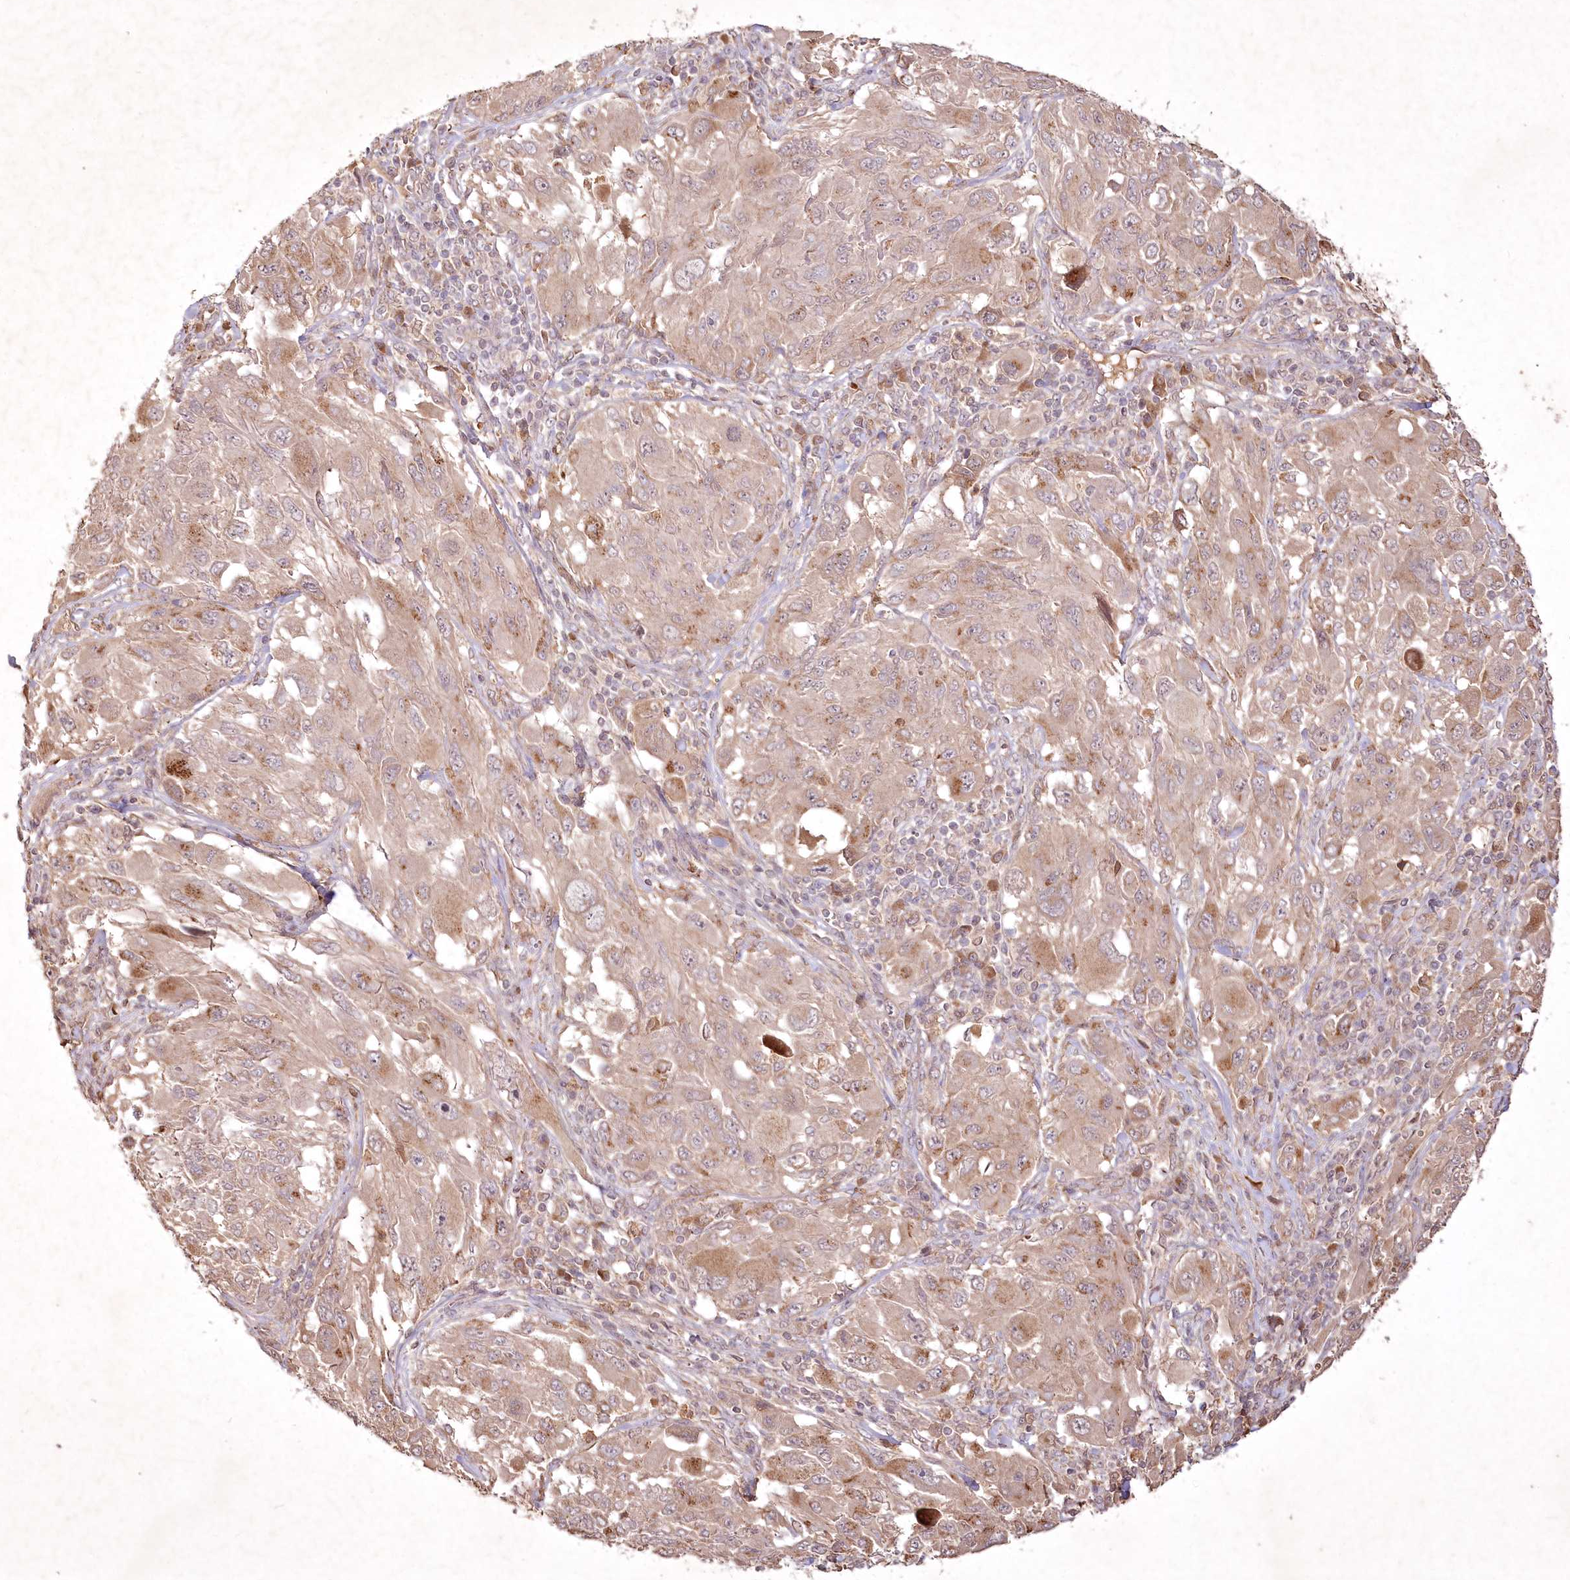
{"staining": {"intensity": "weak", "quantity": ">75%", "location": "cytoplasmic/membranous"}, "tissue": "melanoma", "cell_type": "Tumor cells", "image_type": "cancer", "snomed": [{"axis": "morphology", "description": "Malignant melanoma, NOS"}, {"axis": "topography", "description": "Skin"}], "caption": "Weak cytoplasmic/membranous positivity is appreciated in approximately >75% of tumor cells in melanoma.", "gene": "IRAK1BP1", "patient": {"sex": "female", "age": 91}}